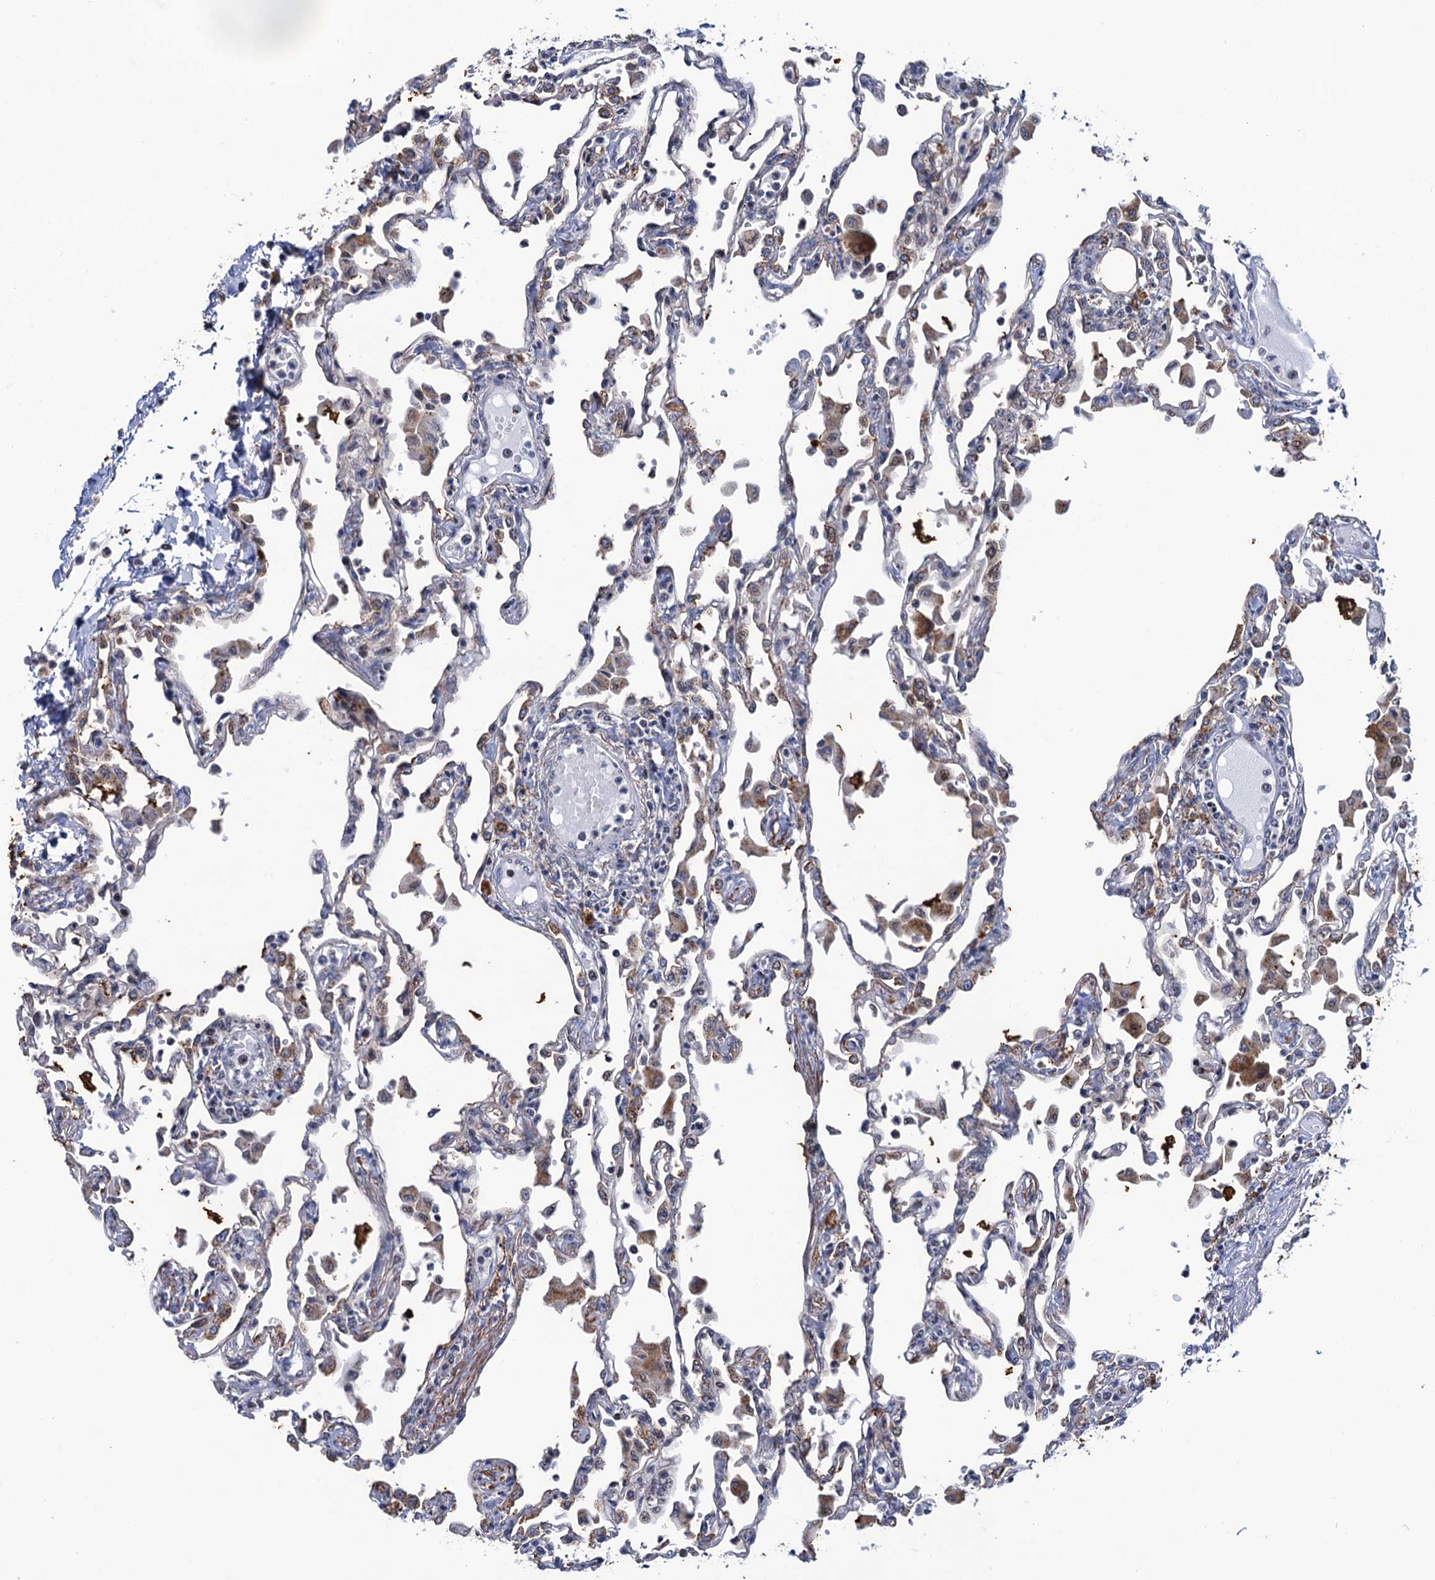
{"staining": {"intensity": "moderate", "quantity": "<25%", "location": "cytoplasmic/membranous"}, "tissue": "lung", "cell_type": "Alveolar cells", "image_type": "normal", "snomed": [{"axis": "morphology", "description": "Normal tissue, NOS"}, {"axis": "topography", "description": "Bronchus"}, {"axis": "topography", "description": "Lung"}], "caption": "This image exhibits immunohistochemistry (IHC) staining of unremarkable human lung, with low moderate cytoplasmic/membranous expression in about <25% of alveolar cells.", "gene": "THAP2", "patient": {"sex": "female", "age": 49}}